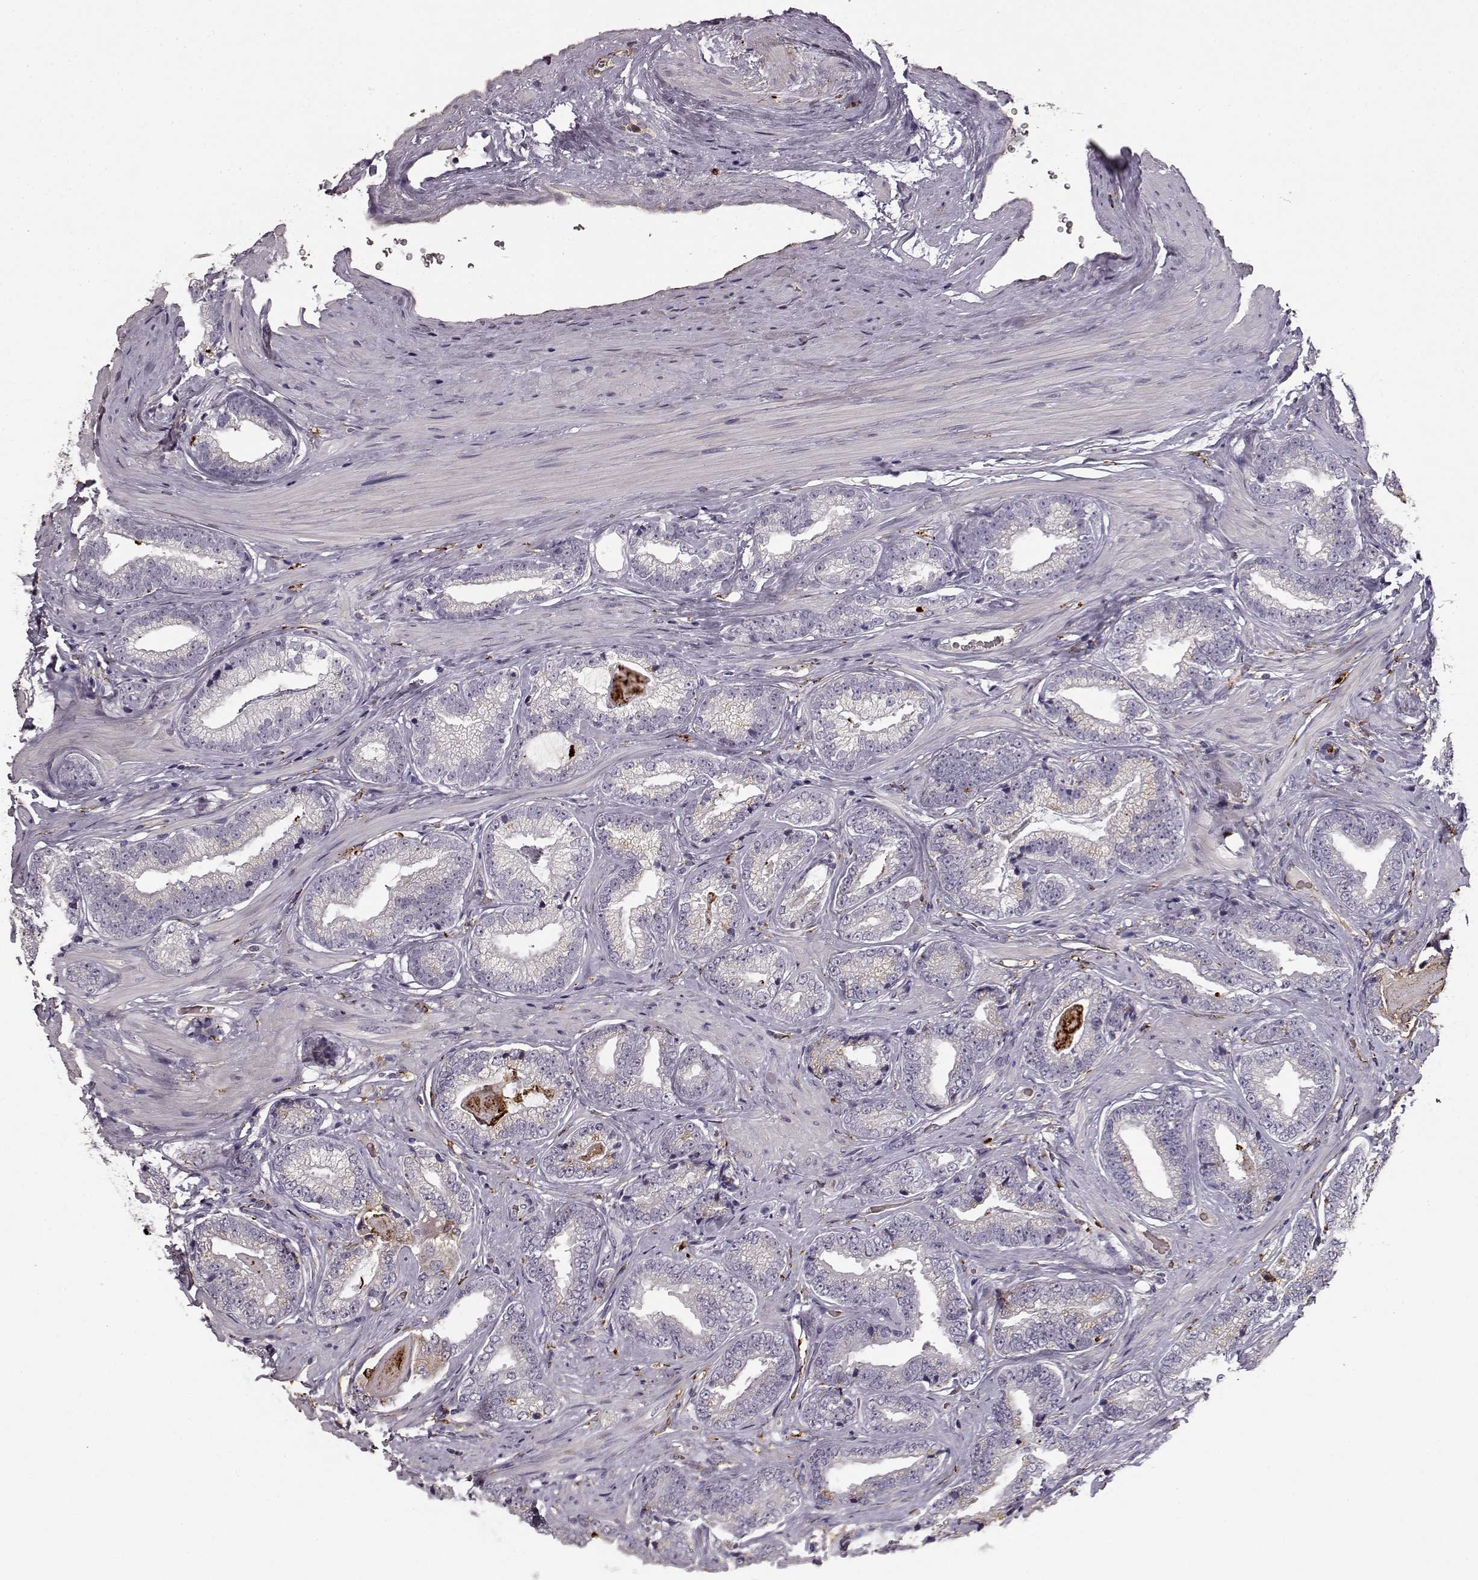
{"staining": {"intensity": "negative", "quantity": "none", "location": "none"}, "tissue": "prostate cancer", "cell_type": "Tumor cells", "image_type": "cancer", "snomed": [{"axis": "morphology", "description": "Adenocarcinoma, Low grade"}, {"axis": "topography", "description": "Prostate"}], "caption": "Tumor cells are negative for brown protein staining in prostate adenocarcinoma (low-grade).", "gene": "CCNF", "patient": {"sex": "male", "age": 61}}